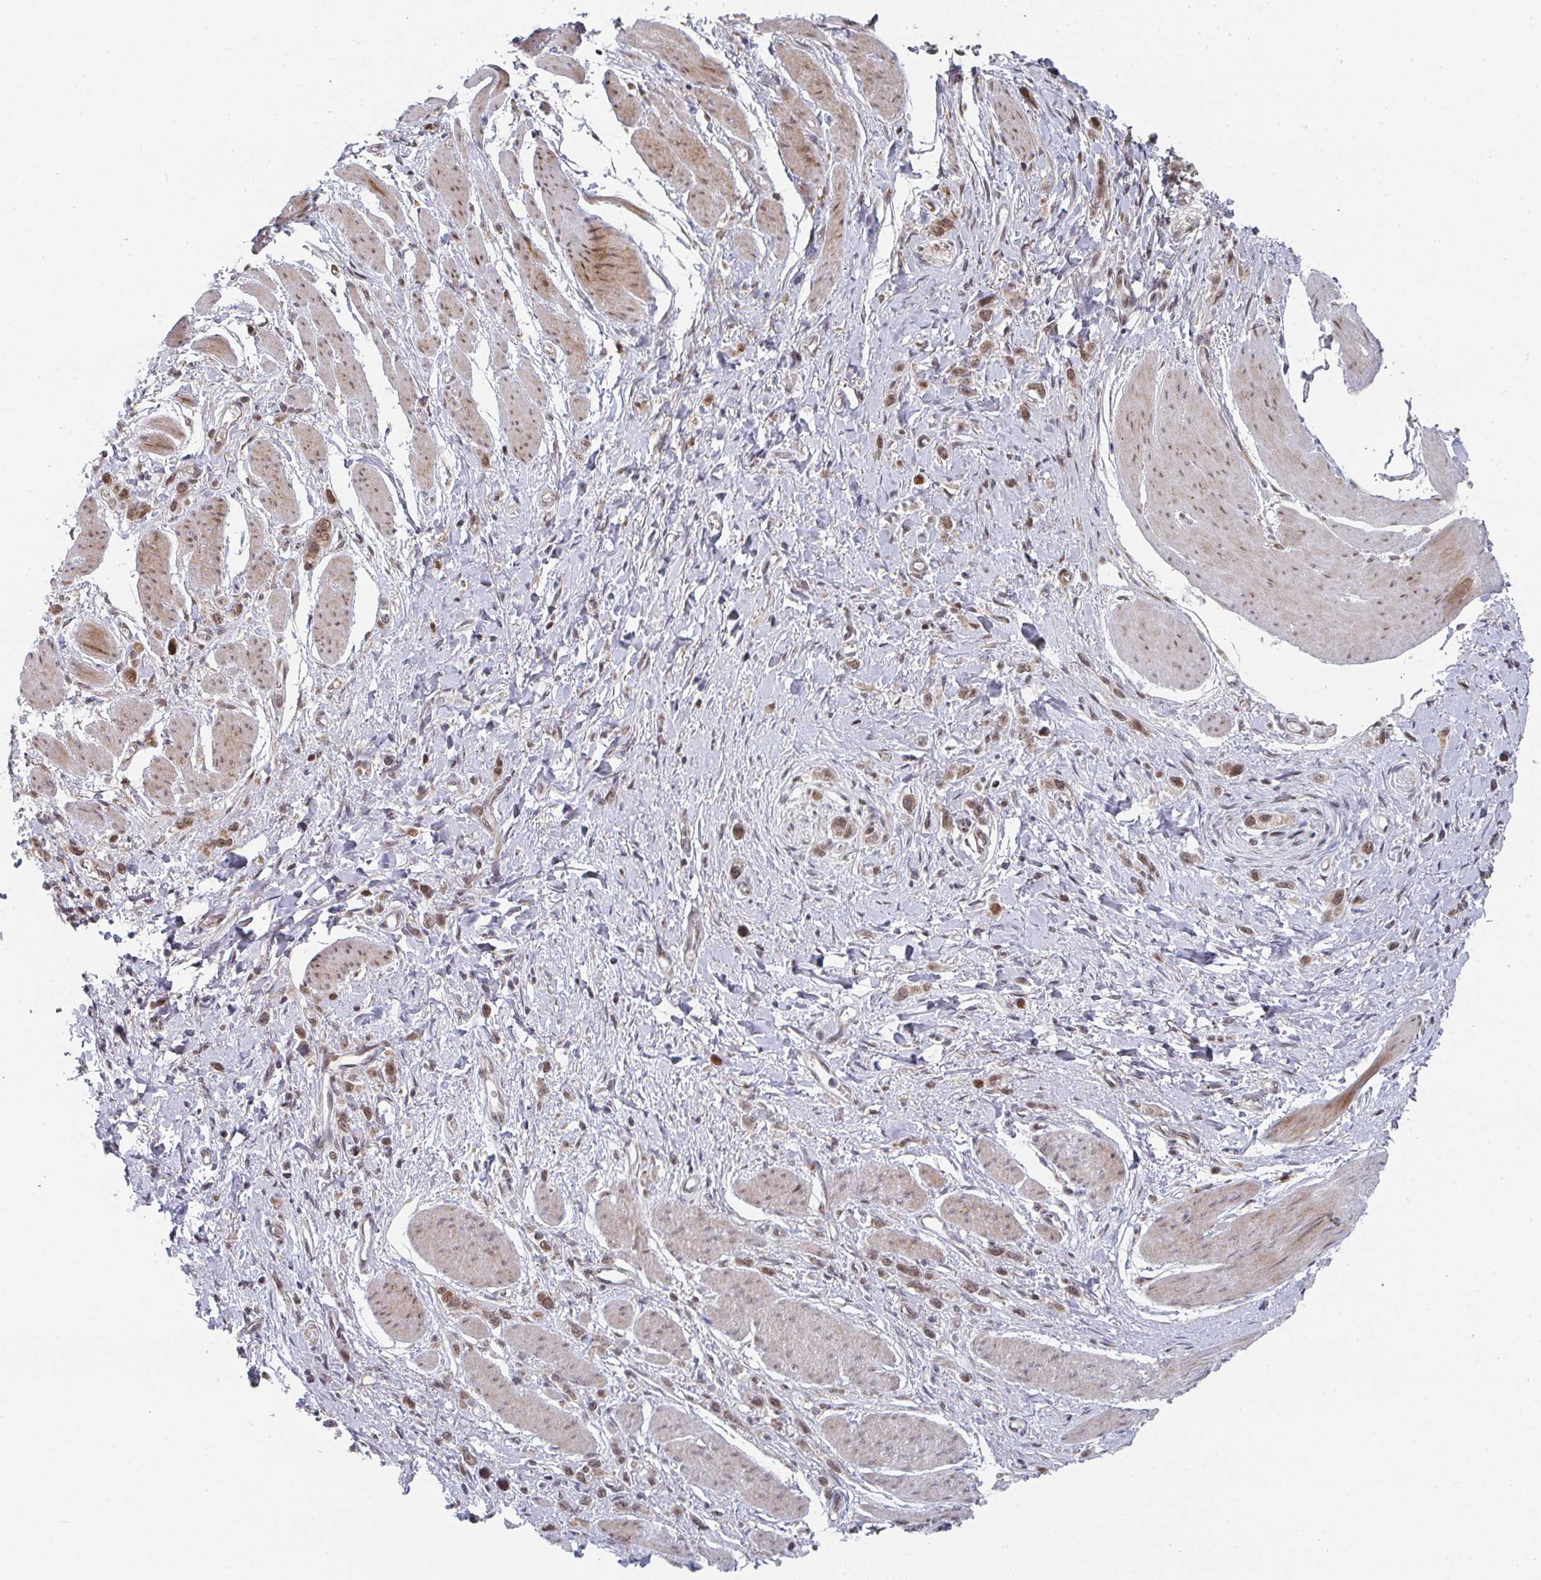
{"staining": {"intensity": "moderate", "quantity": ">75%", "location": "cytoplasmic/membranous,nuclear"}, "tissue": "stomach cancer", "cell_type": "Tumor cells", "image_type": "cancer", "snomed": [{"axis": "morphology", "description": "Adenocarcinoma, NOS"}, {"axis": "topography", "description": "Stomach"}], "caption": "Protein staining of stomach cancer (adenocarcinoma) tissue shows moderate cytoplasmic/membranous and nuclear positivity in about >75% of tumor cells.", "gene": "RBBP5", "patient": {"sex": "female", "age": 65}}